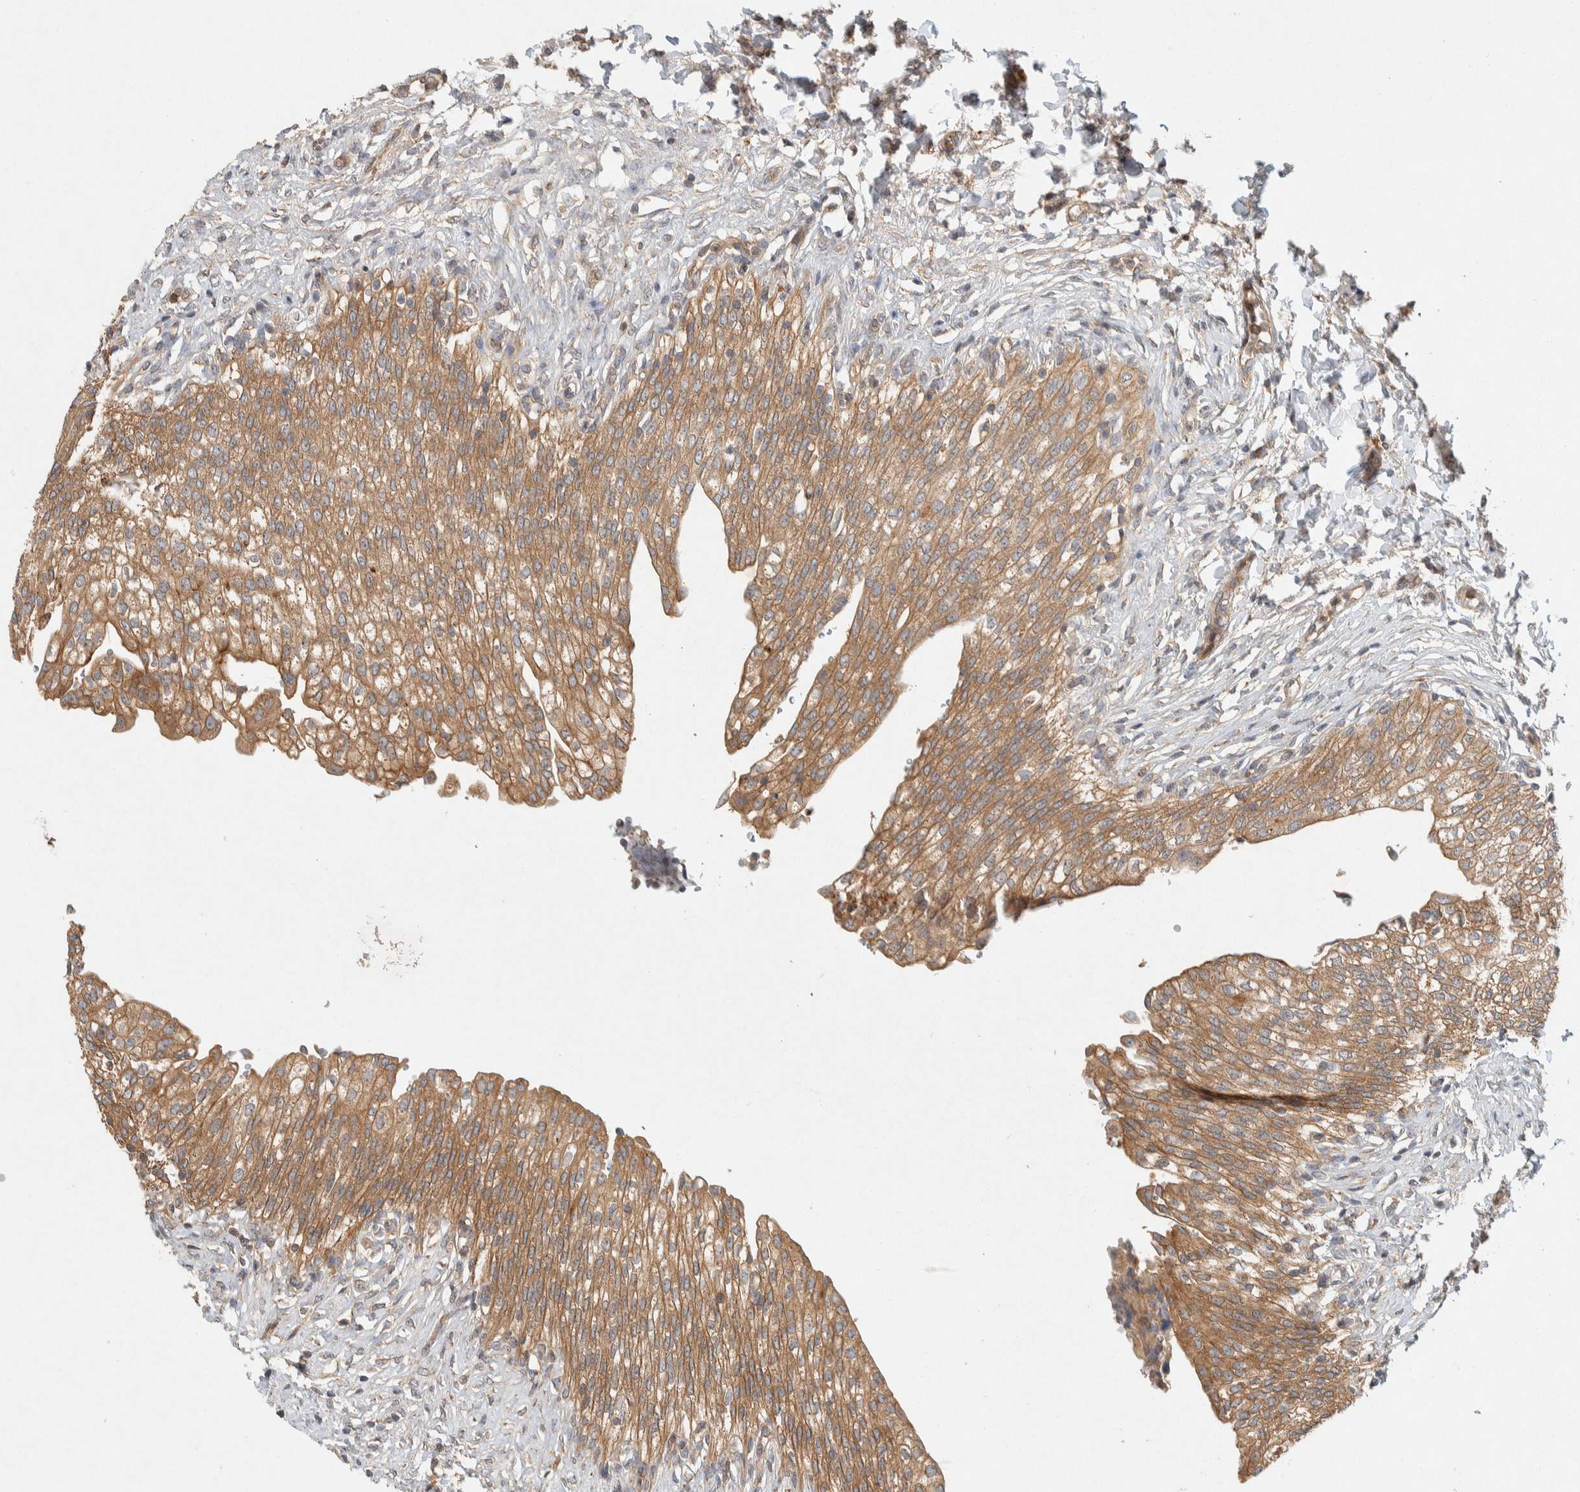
{"staining": {"intensity": "moderate", "quantity": ">75%", "location": "cytoplasmic/membranous"}, "tissue": "urinary bladder", "cell_type": "Urothelial cells", "image_type": "normal", "snomed": [{"axis": "morphology", "description": "Urothelial carcinoma, High grade"}, {"axis": "topography", "description": "Urinary bladder"}], "caption": "Protein expression analysis of benign urinary bladder demonstrates moderate cytoplasmic/membranous expression in approximately >75% of urothelial cells. (brown staining indicates protein expression, while blue staining denotes nuclei).", "gene": "PXK", "patient": {"sex": "male", "age": 46}}